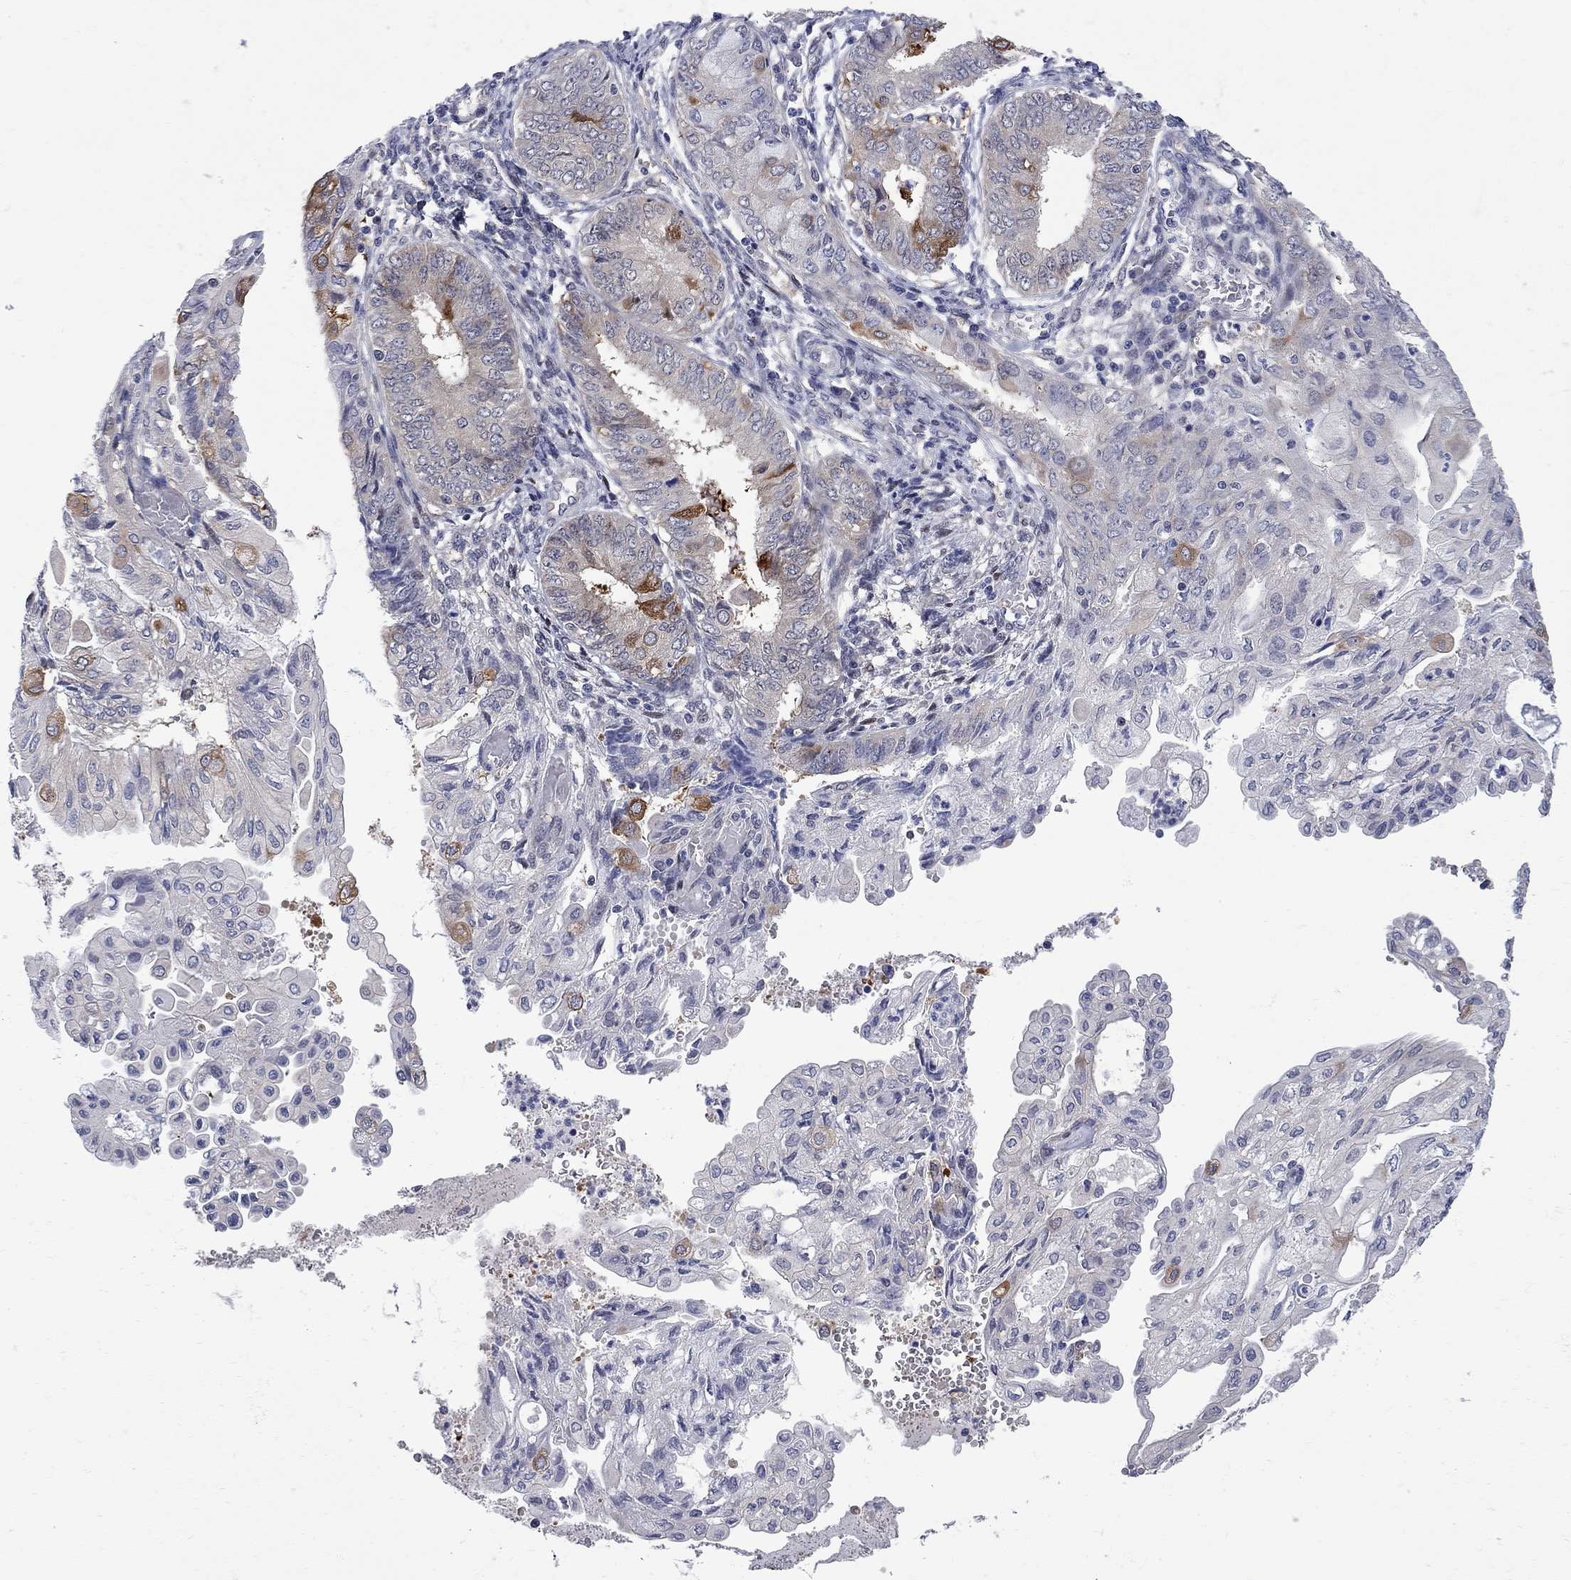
{"staining": {"intensity": "strong", "quantity": "<25%", "location": "cytoplasmic/membranous"}, "tissue": "endometrial cancer", "cell_type": "Tumor cells", "image_type": "cancer", "snomed": [{"axis": "morphology", "description": "Adenocarcinoma, NOS"}, {"axis": "topography", "description": "Endometrium"}], "caption": "IHC of endometrial cancer reveals medium levels of strong cytoplasmic/membranous expression in about <25% of tumor cells. (DAB (3,3'-diaminobenzidine) IHC with brightfield microscopy, high magnification).", "gene": "GALNT8", "patient": {"sex": "female", "age": 68}}